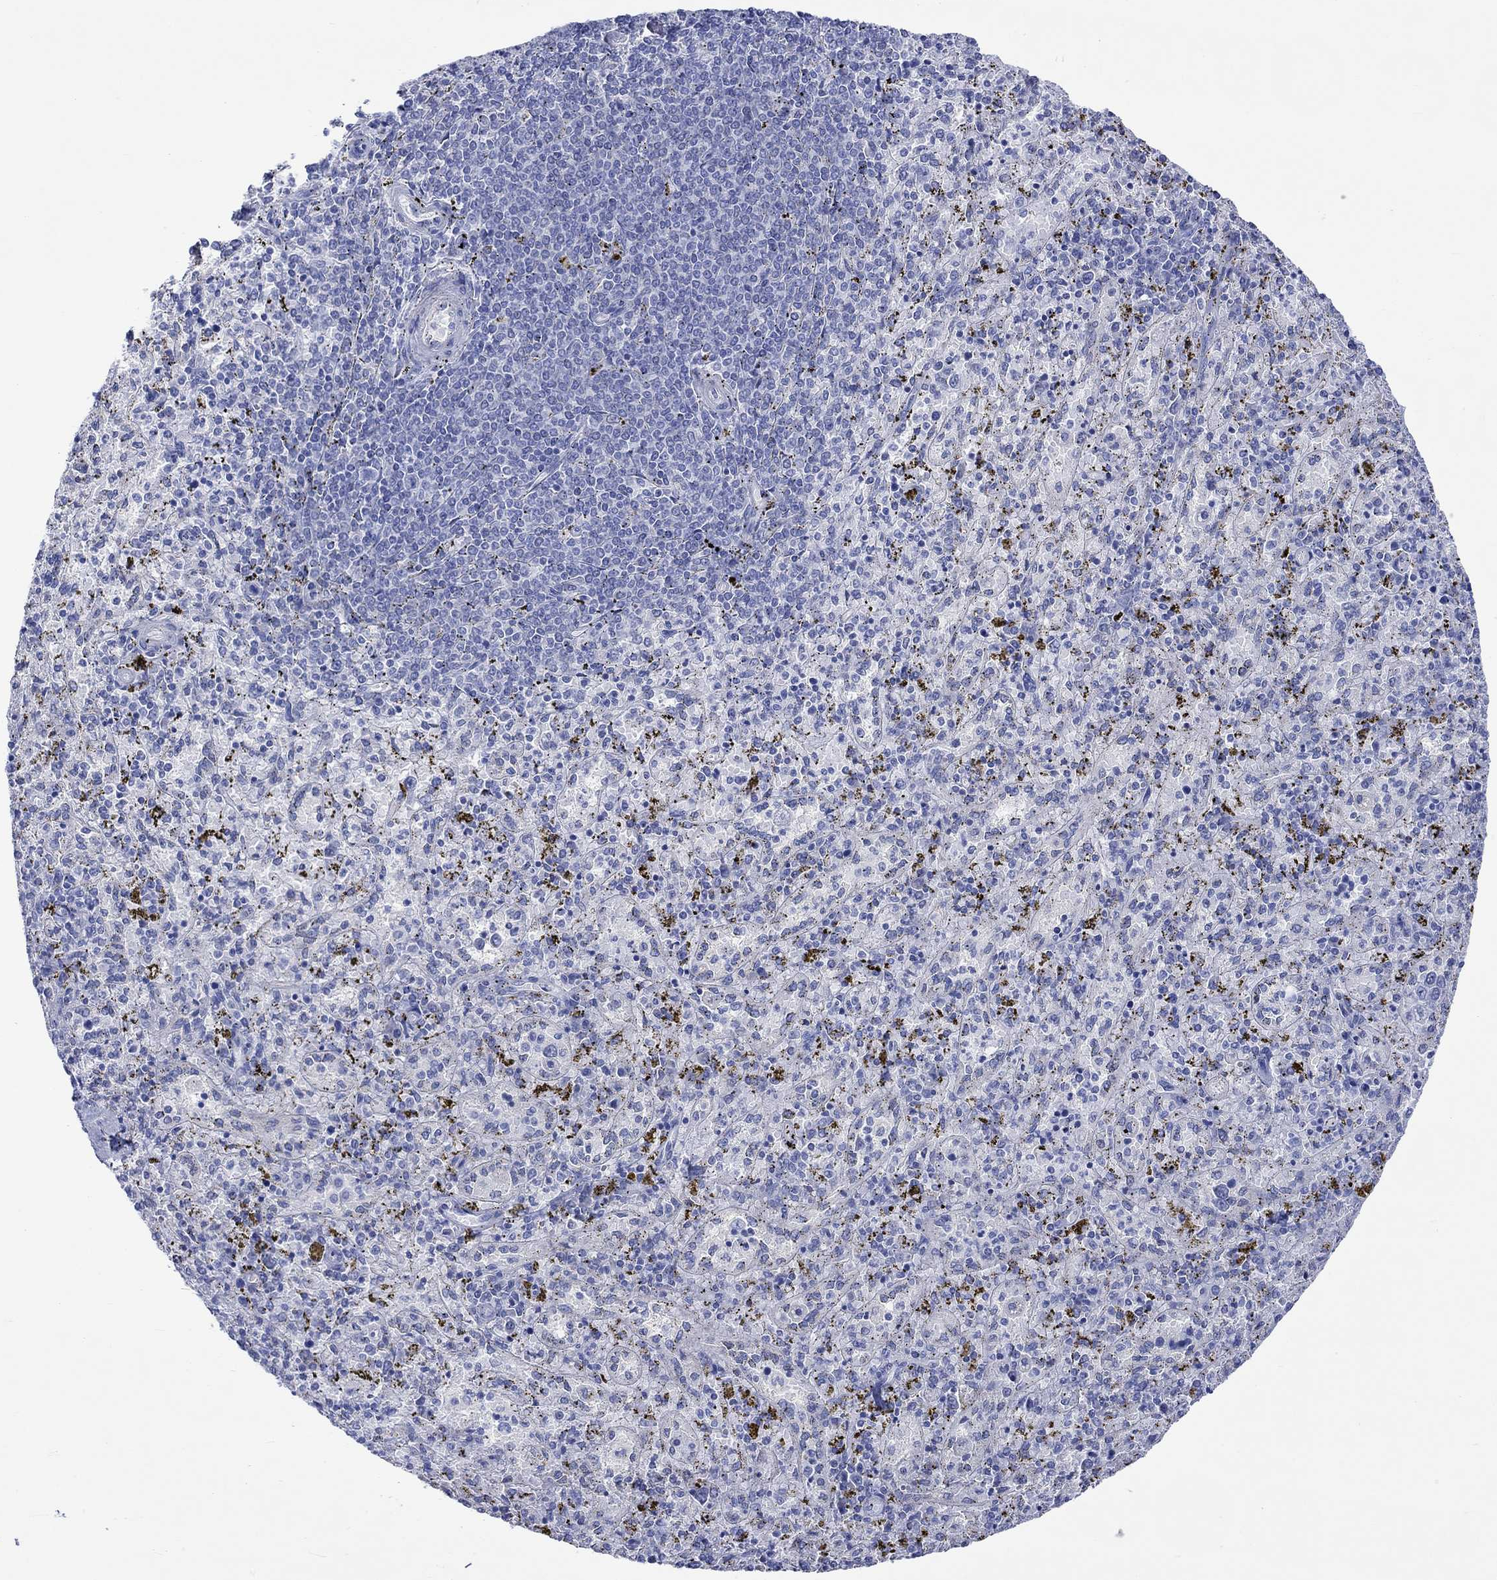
{"staining": {"intensity": "negative", "quantity": "none", "location": "none"}, "tissue": "spleen", "cell_type": "Cells in red pulp", "image_type": "normal", "snomed": [{"axis": "morphology", "description": "Normal tissue, NOS"}, {"axis": "topography", "description": "Spleen"}], "caption": "This is an IHC photomicrograph of unremarkable human spleen. There is no expression in cells in red pulp.", "gene": "CPLX1", "patient": {"sex": "female", "age": 50}}